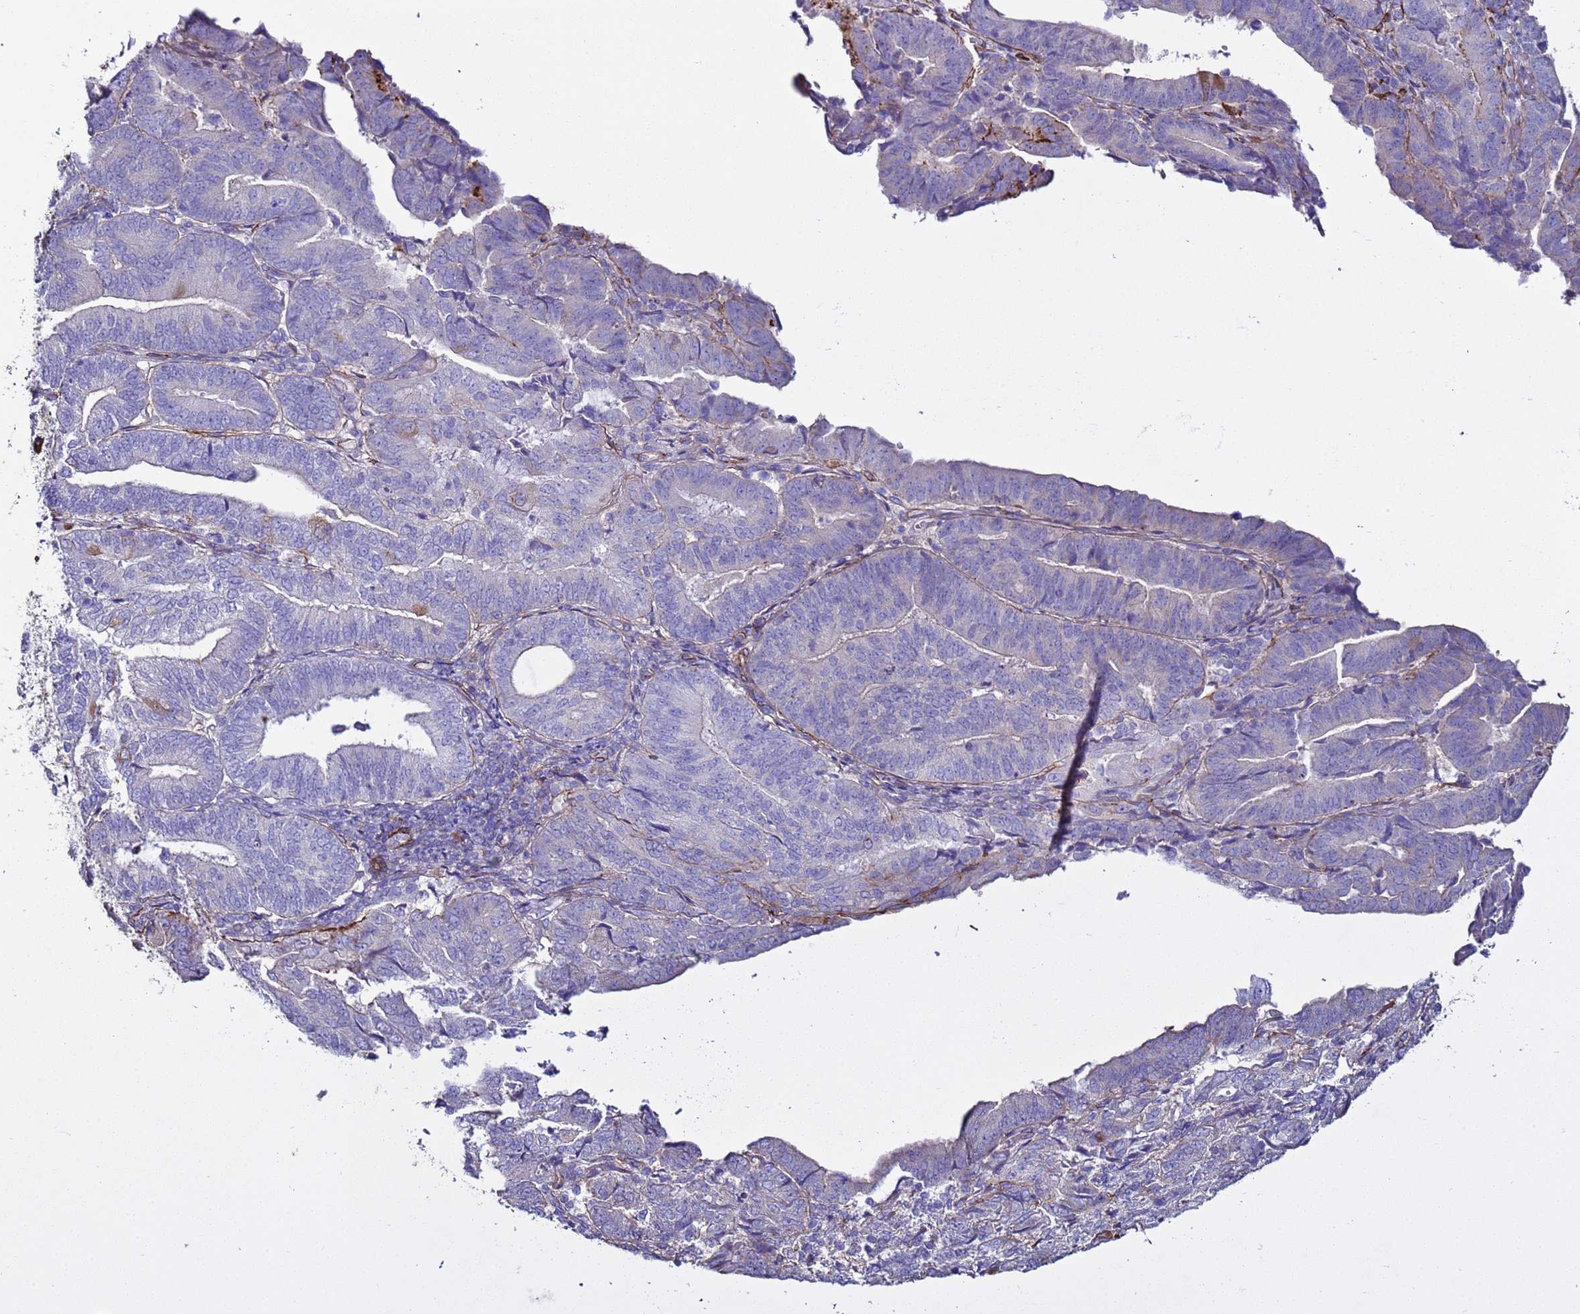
{"staining": {"intensity": "negative", "quantity": "none", "location": "none"}, "tissue": "endometrial cancer", "cell_type": "Tumor cells", "image_type": "cancer", "snomed": [{"axis": "morphology", "description": "Adenocarcinoma, NOS"}, {"axis": "topography", "description": "Endometrium"}], "caption": "Micrograph shows no protein positivity in tumor cells of endometrial adenocarcinoma tissue.", "gene": "RABL2B", "patient": {"sex": "female", "age": 70}}